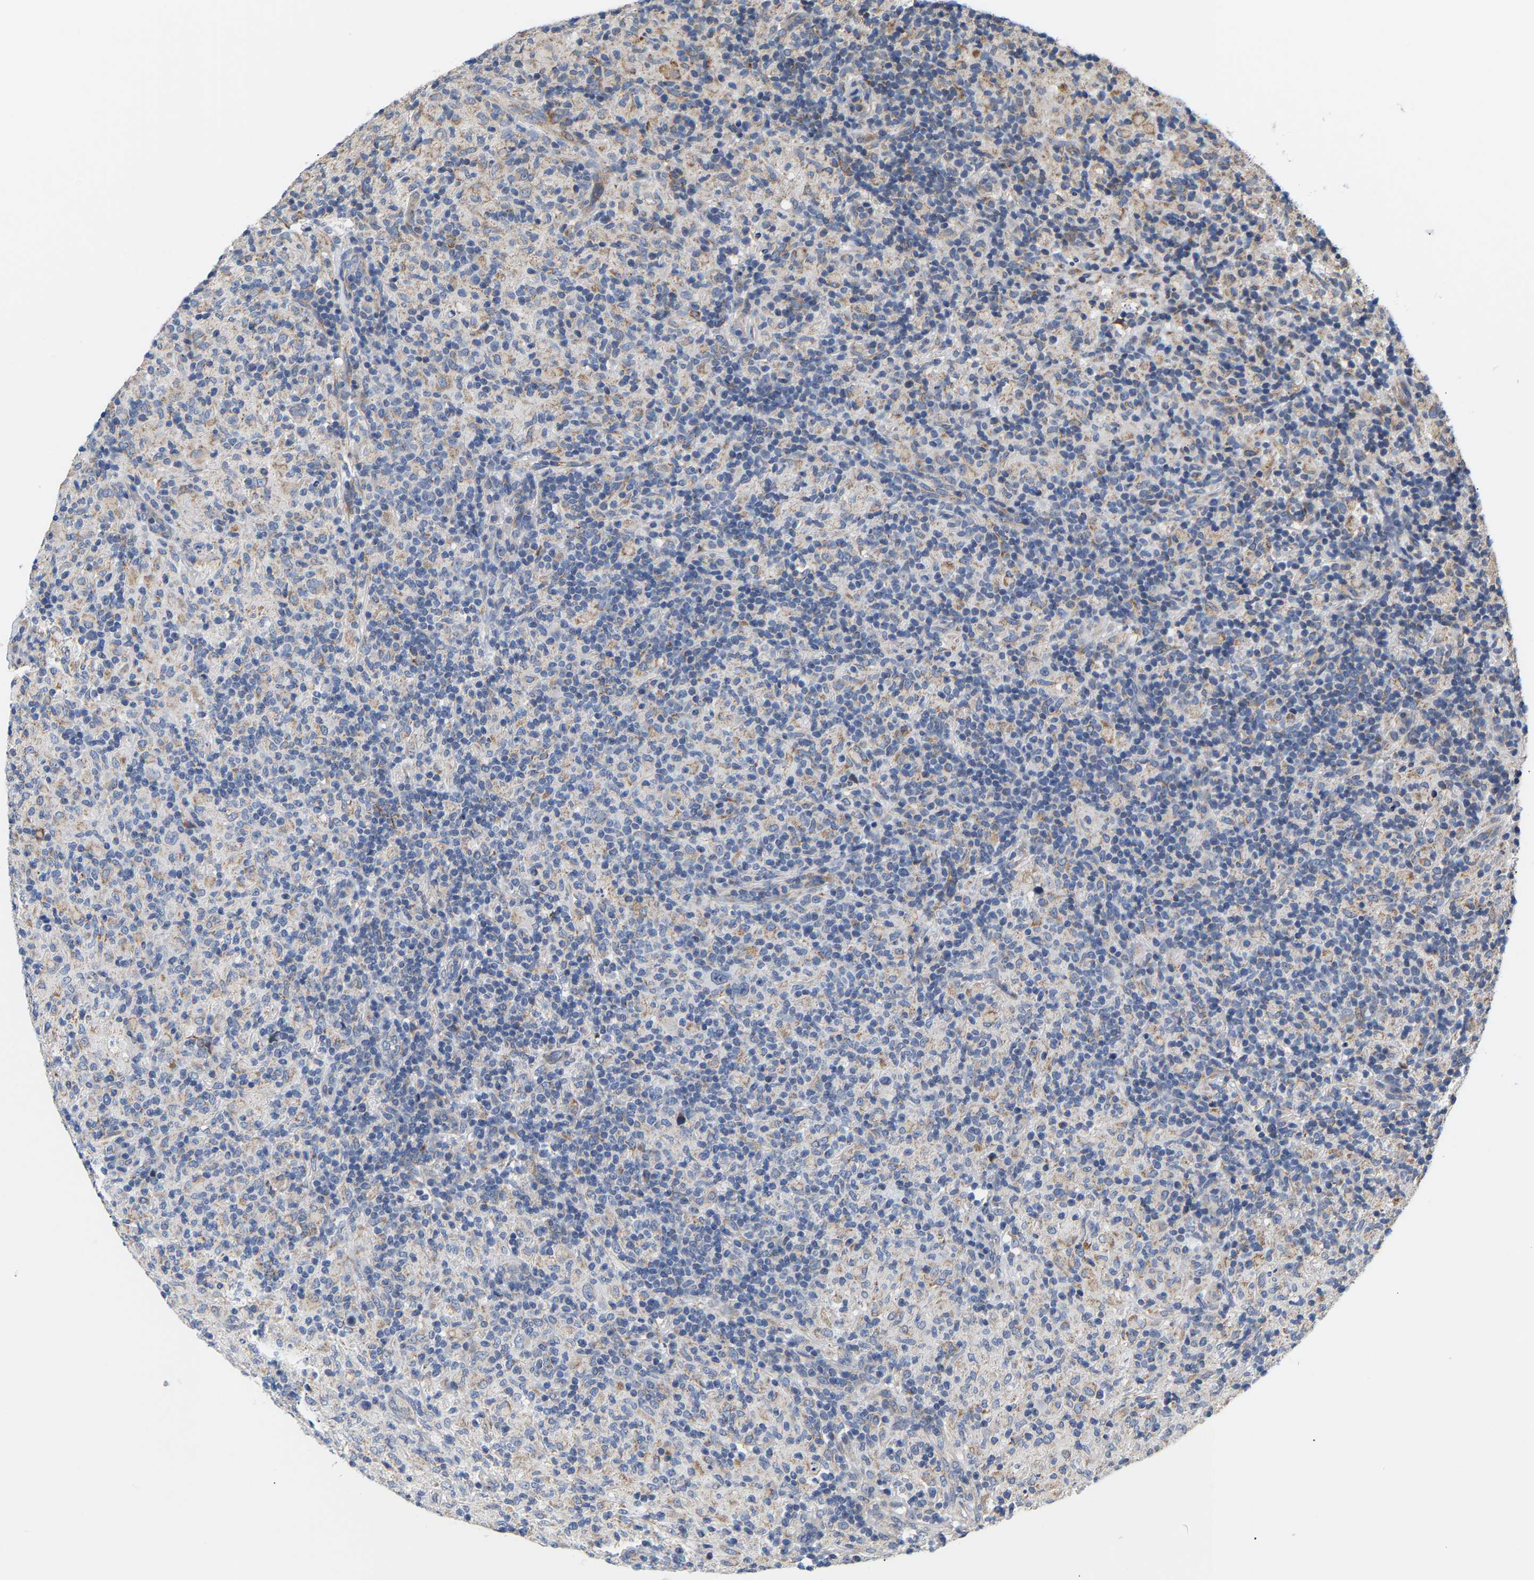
{"staining": {"intensity": "negative", "quantity": "none", "location": "none"}, "tissue": "lymphoma", "cell_type": "Tumor cells", "image_type": "cancer", "snomed": [{"axis": "morphology", "description": "Hodgkin's disease, NOS"}, {"axis": "topography", "description": "Lymph node"}], "caption": "Tumor cells are negative for brown protein staining in lymphoma. Brightfield microscopy of immunohistochemistry (IHC) stained with DAB (3,3'-diaminobenzidine) (brown) and hematoxylin (blue), captured at high magnification.", "gene": "TMEM168", "patient": {"sex": "male", "age": 70}}